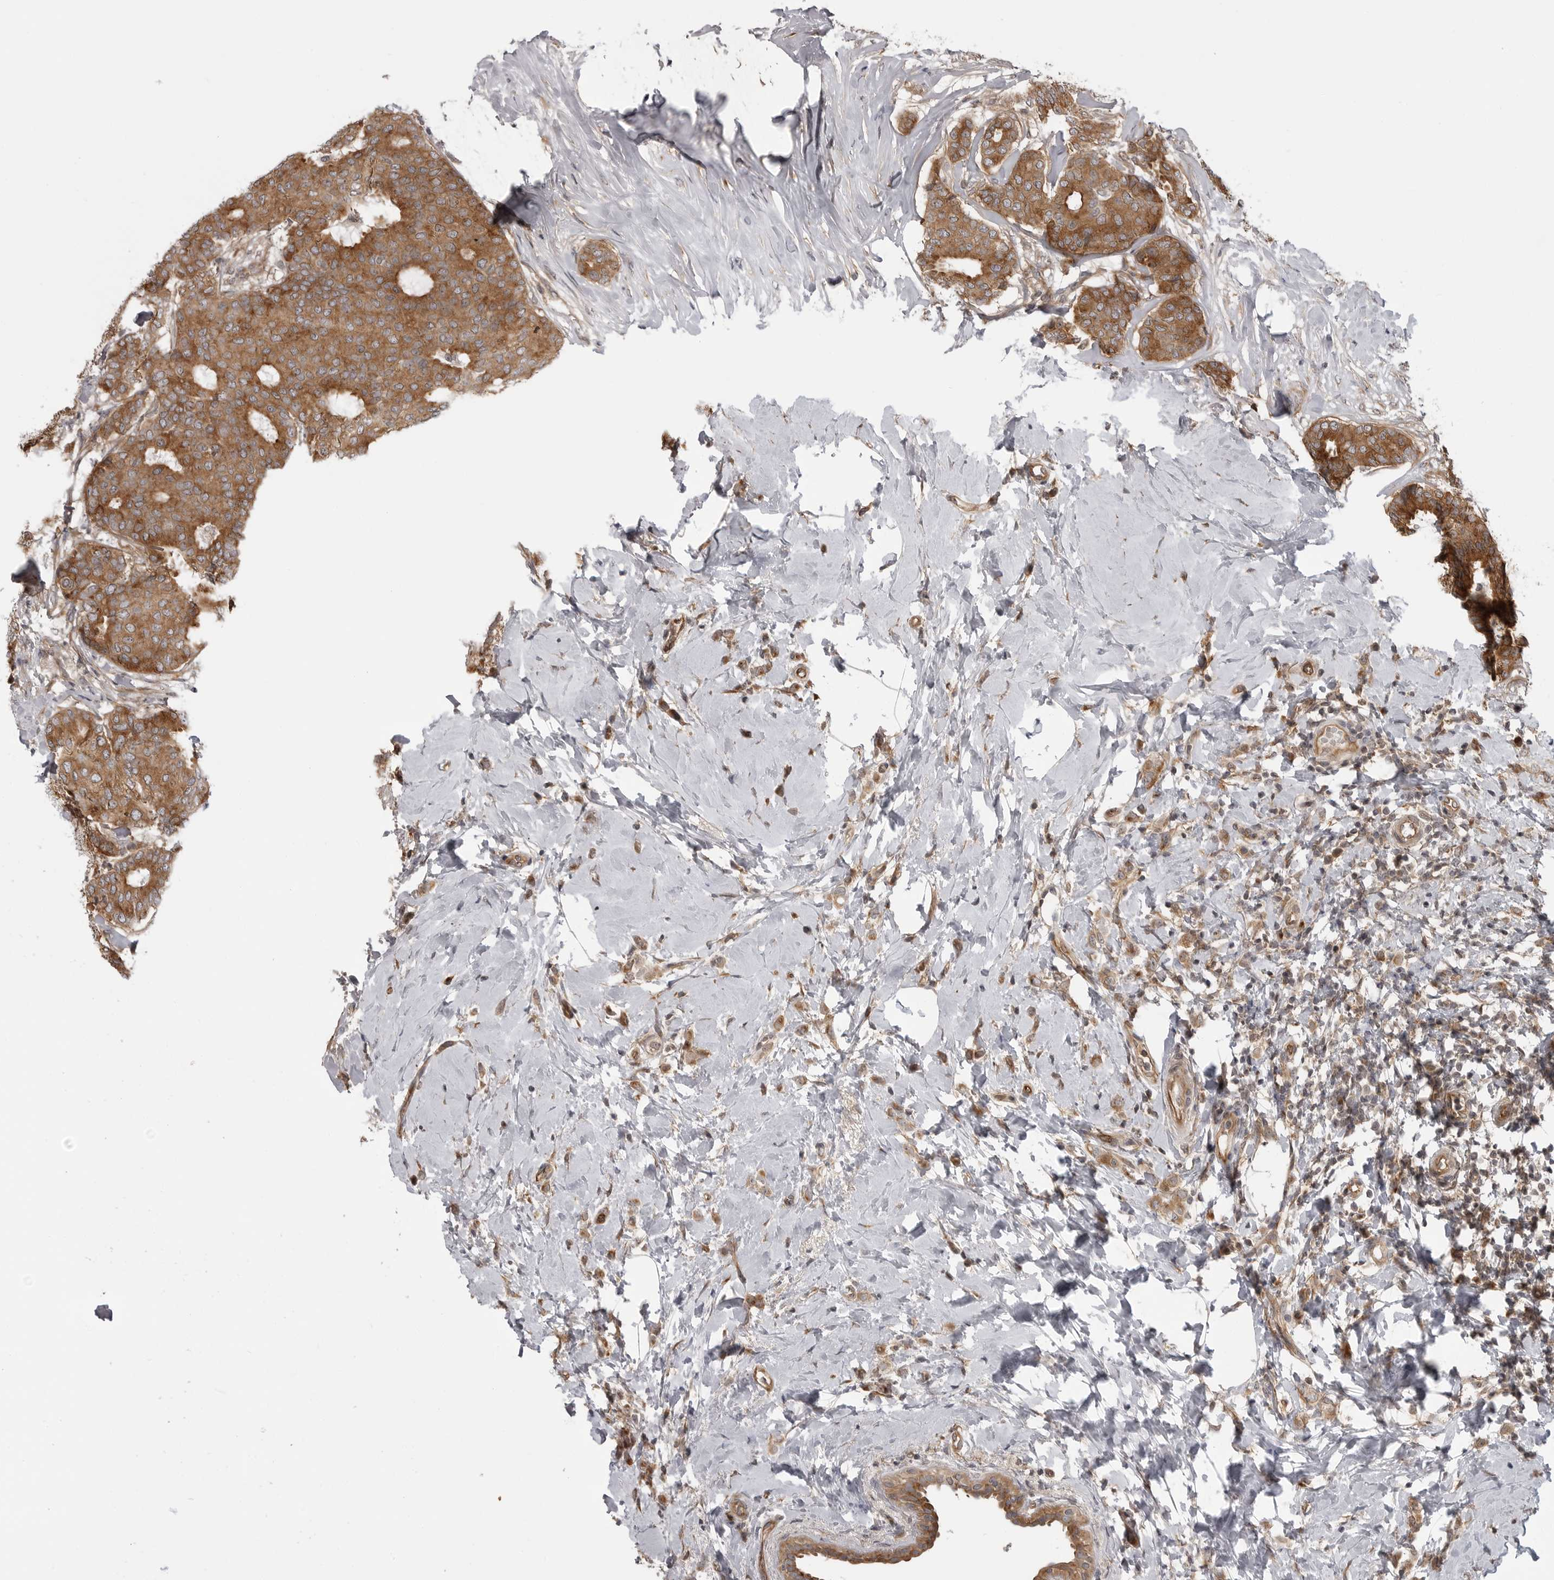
{"staining": {"intensity": "moderate", "quantity": ">75%", "location": "cytoplasmic/membranous"}, "tissue": "breast cancer", "cell_type": "Tumor cells", "image_type": "cancer", "snomed": [{"axis": "morphology", "description": "Lobular carcinoma"}, {"axis": "topography", "description": "Breast"}], "caption": "A medium amount of moderate cytoplasmic/membranous expression is seen in approximately >75% of tumor cells in breast cancer tissue.", "gene": "LRRC45", "patient": {"sex": "female", "age": 47}}